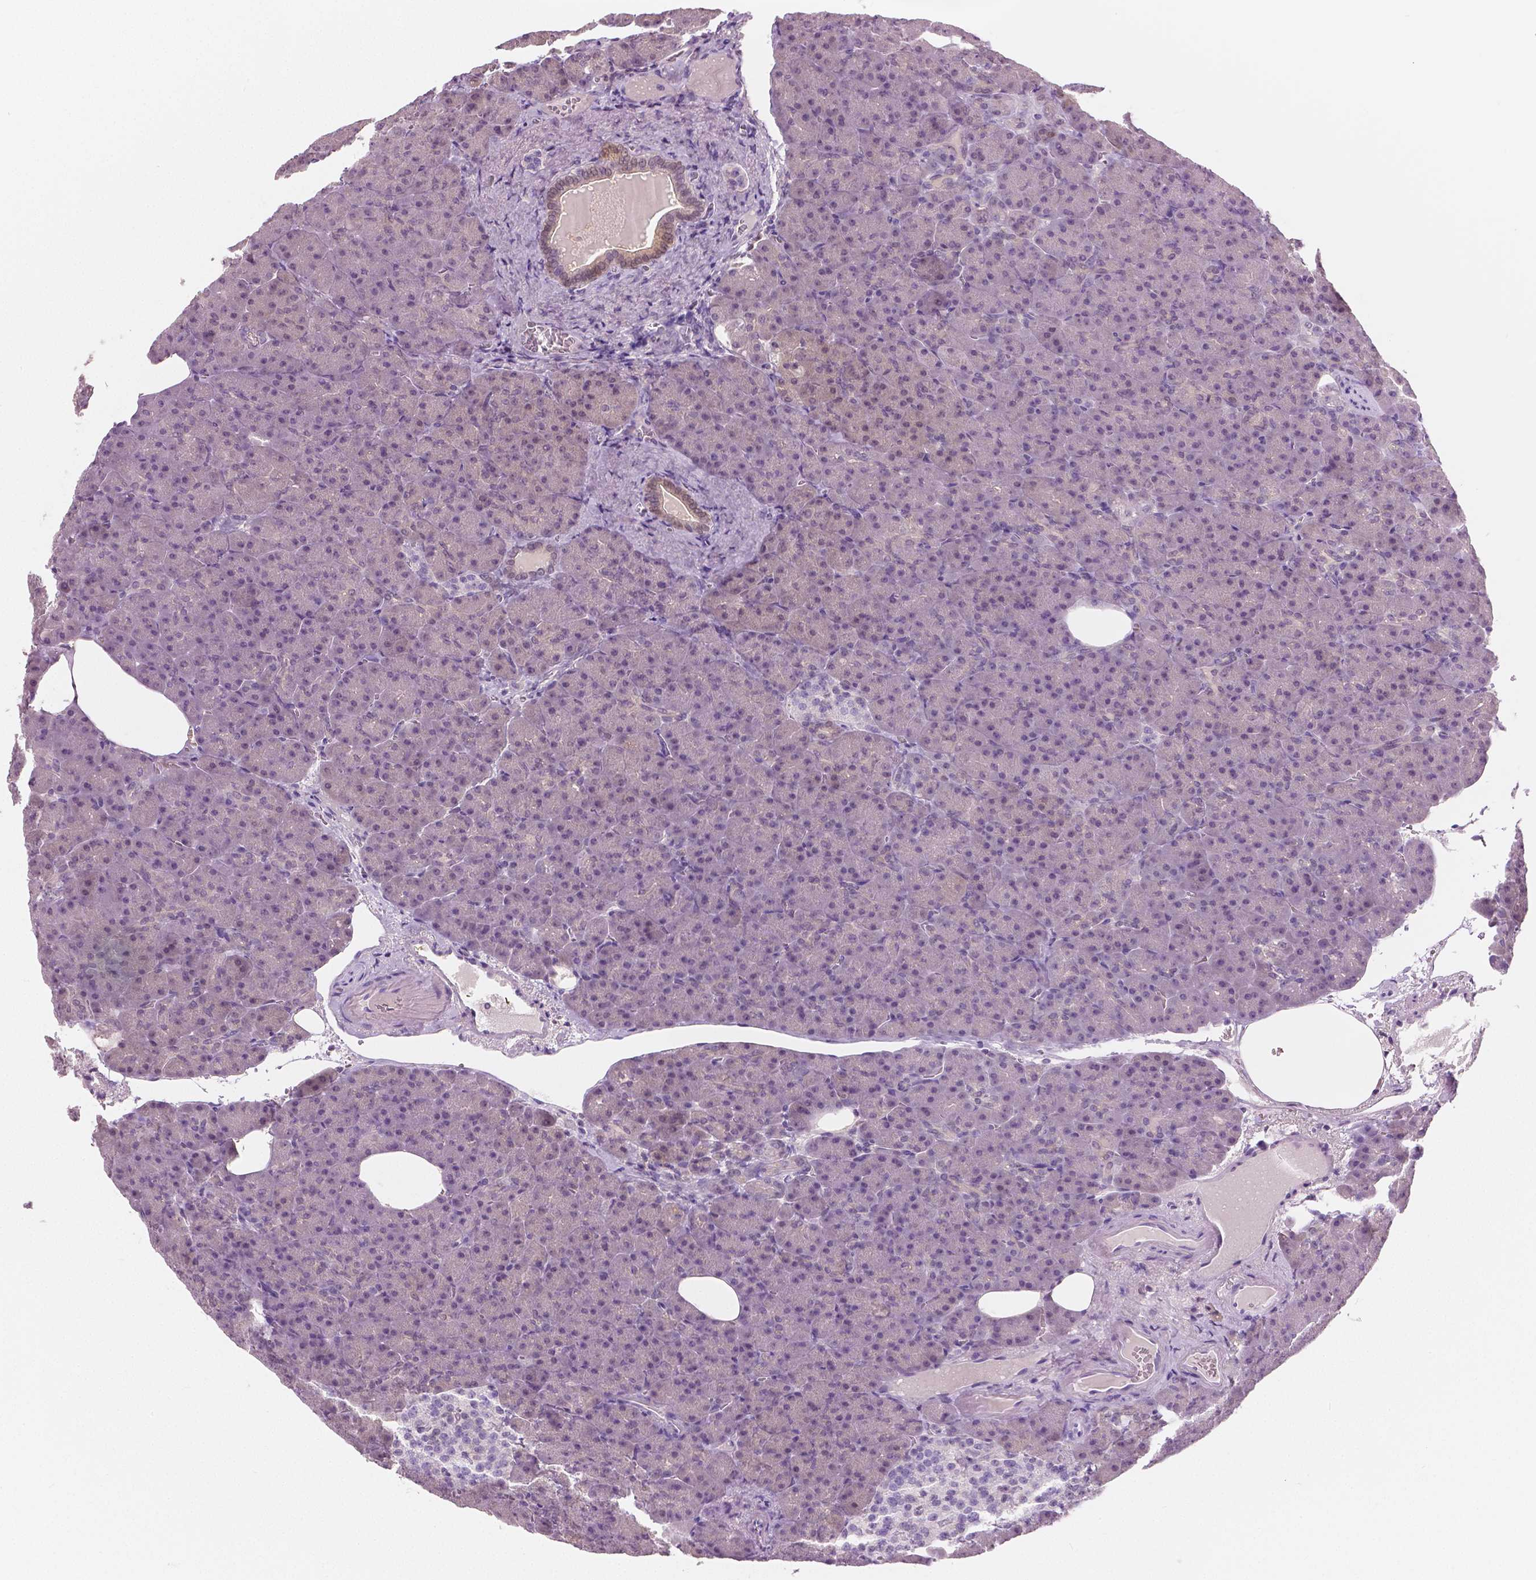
{"staining": {"intensity": "negative", "quantity": "none", "location": "none"}, "tissue": "pancreas", "cell_type": "Exocrine glandular cells", "image_type": "normal", "snomed": [{"axis": "morphology", "description": "Normal tissue, NOS"}, {"axis": "topography", "description": "Pancreas"}], "caption": "A high-resolution histopathology image shows immunohistochemistry (IHC) staining of benign pancreas, which shows no significant positivity in exocrine glandular cells.", "gene": "GALM", "patient": {"sex": "female", "age": 74}}